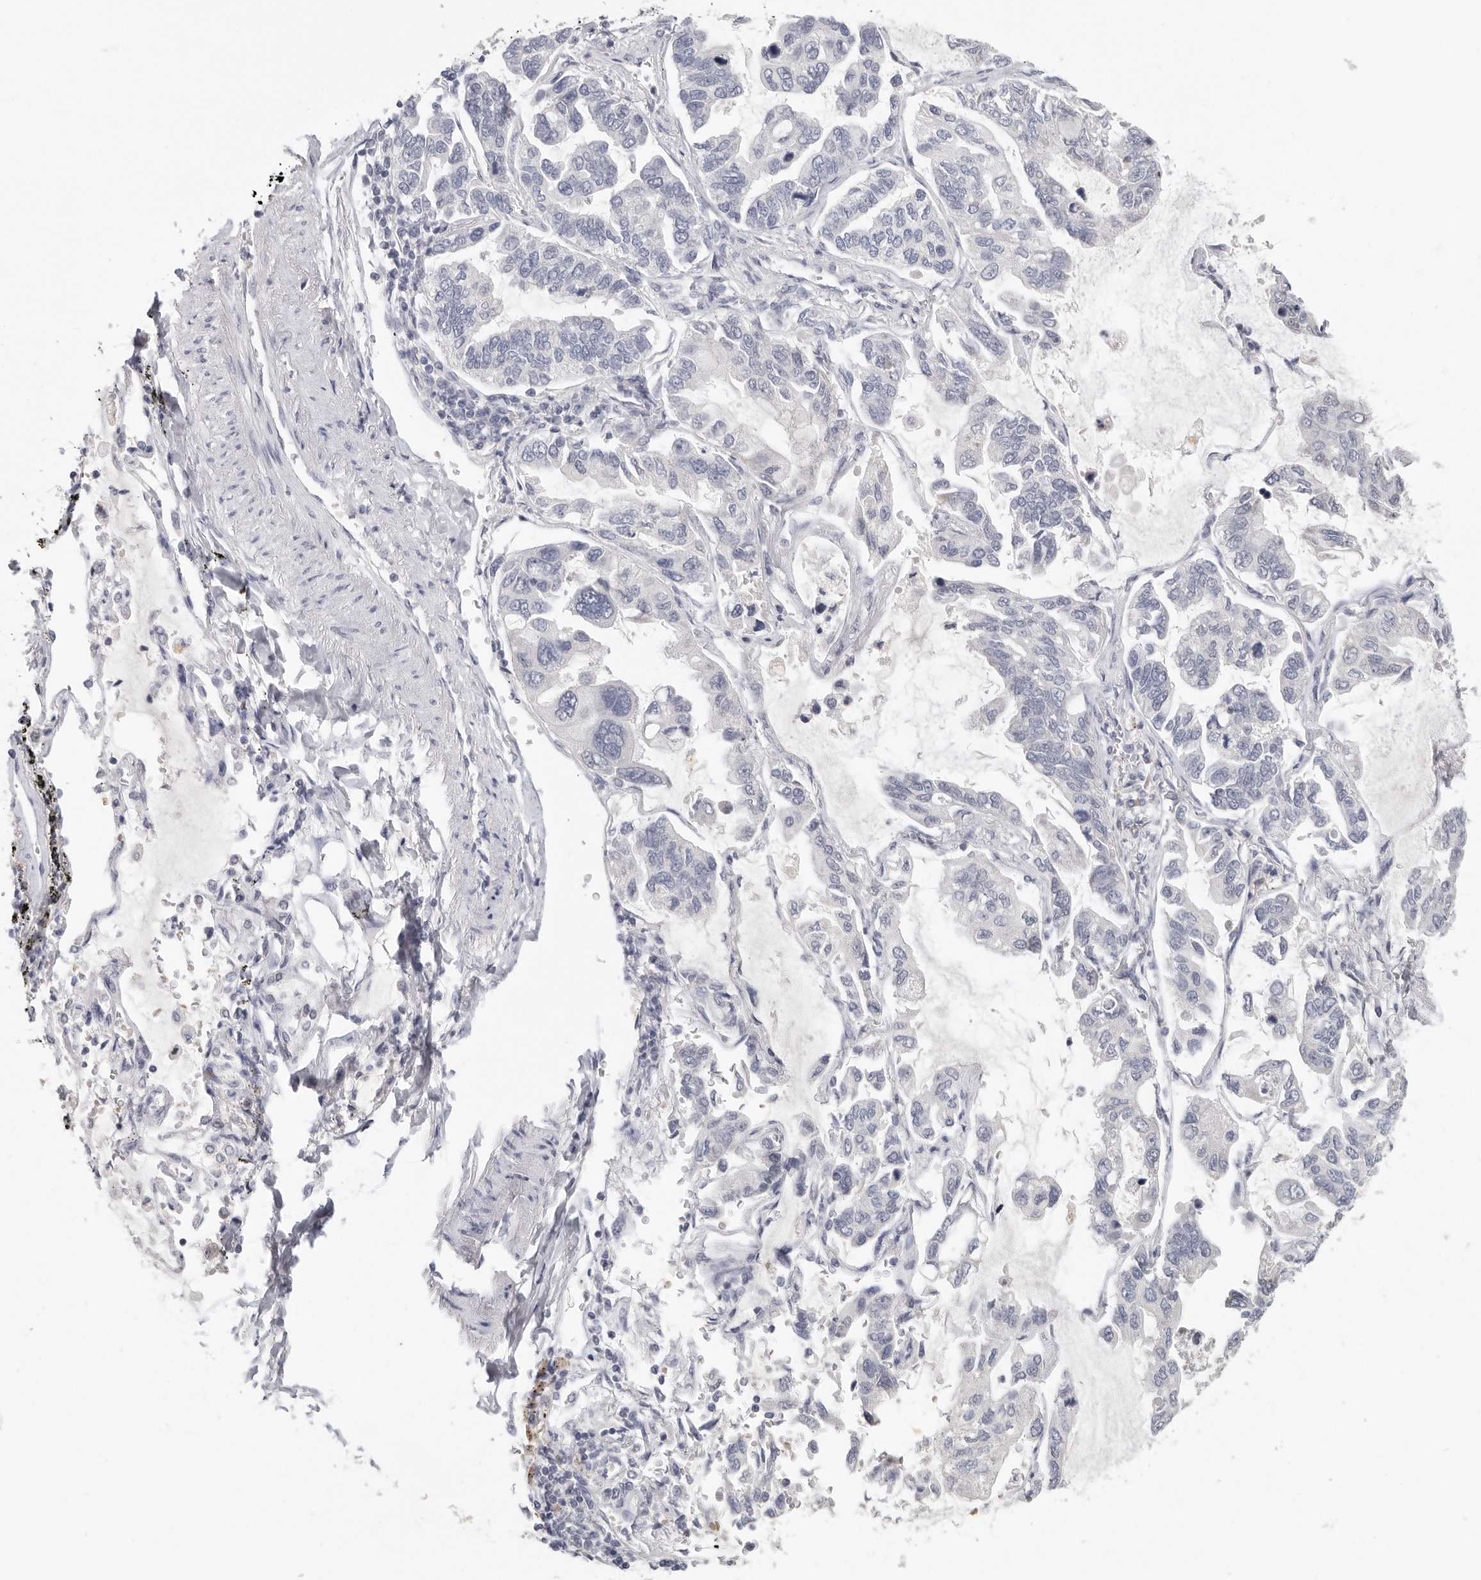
{"staining": {"intensity": "negative", "quantity": "none", "location": "none"}, "tissue": "lung cancer", "cell_type": "Tumor cells", "image_type": "cancer", "snomed": [{"axis": "morphology", "description": "Adenocarcinoma, NOS"}, {"axis": "topography", "description": "Lung"}], "caption": "High power microscopy histopathology image of an IHC histopathology image of lung cancer (adenocarcinoma), revealing no significant expression in tumor cells. (DAB (3,3'-diaminobenzidine) immunohistochemistry (IHC) with hematoxylin counter stain).", "gene": "DNAJC11", "patient": {"sex": "male", "age": 64}}